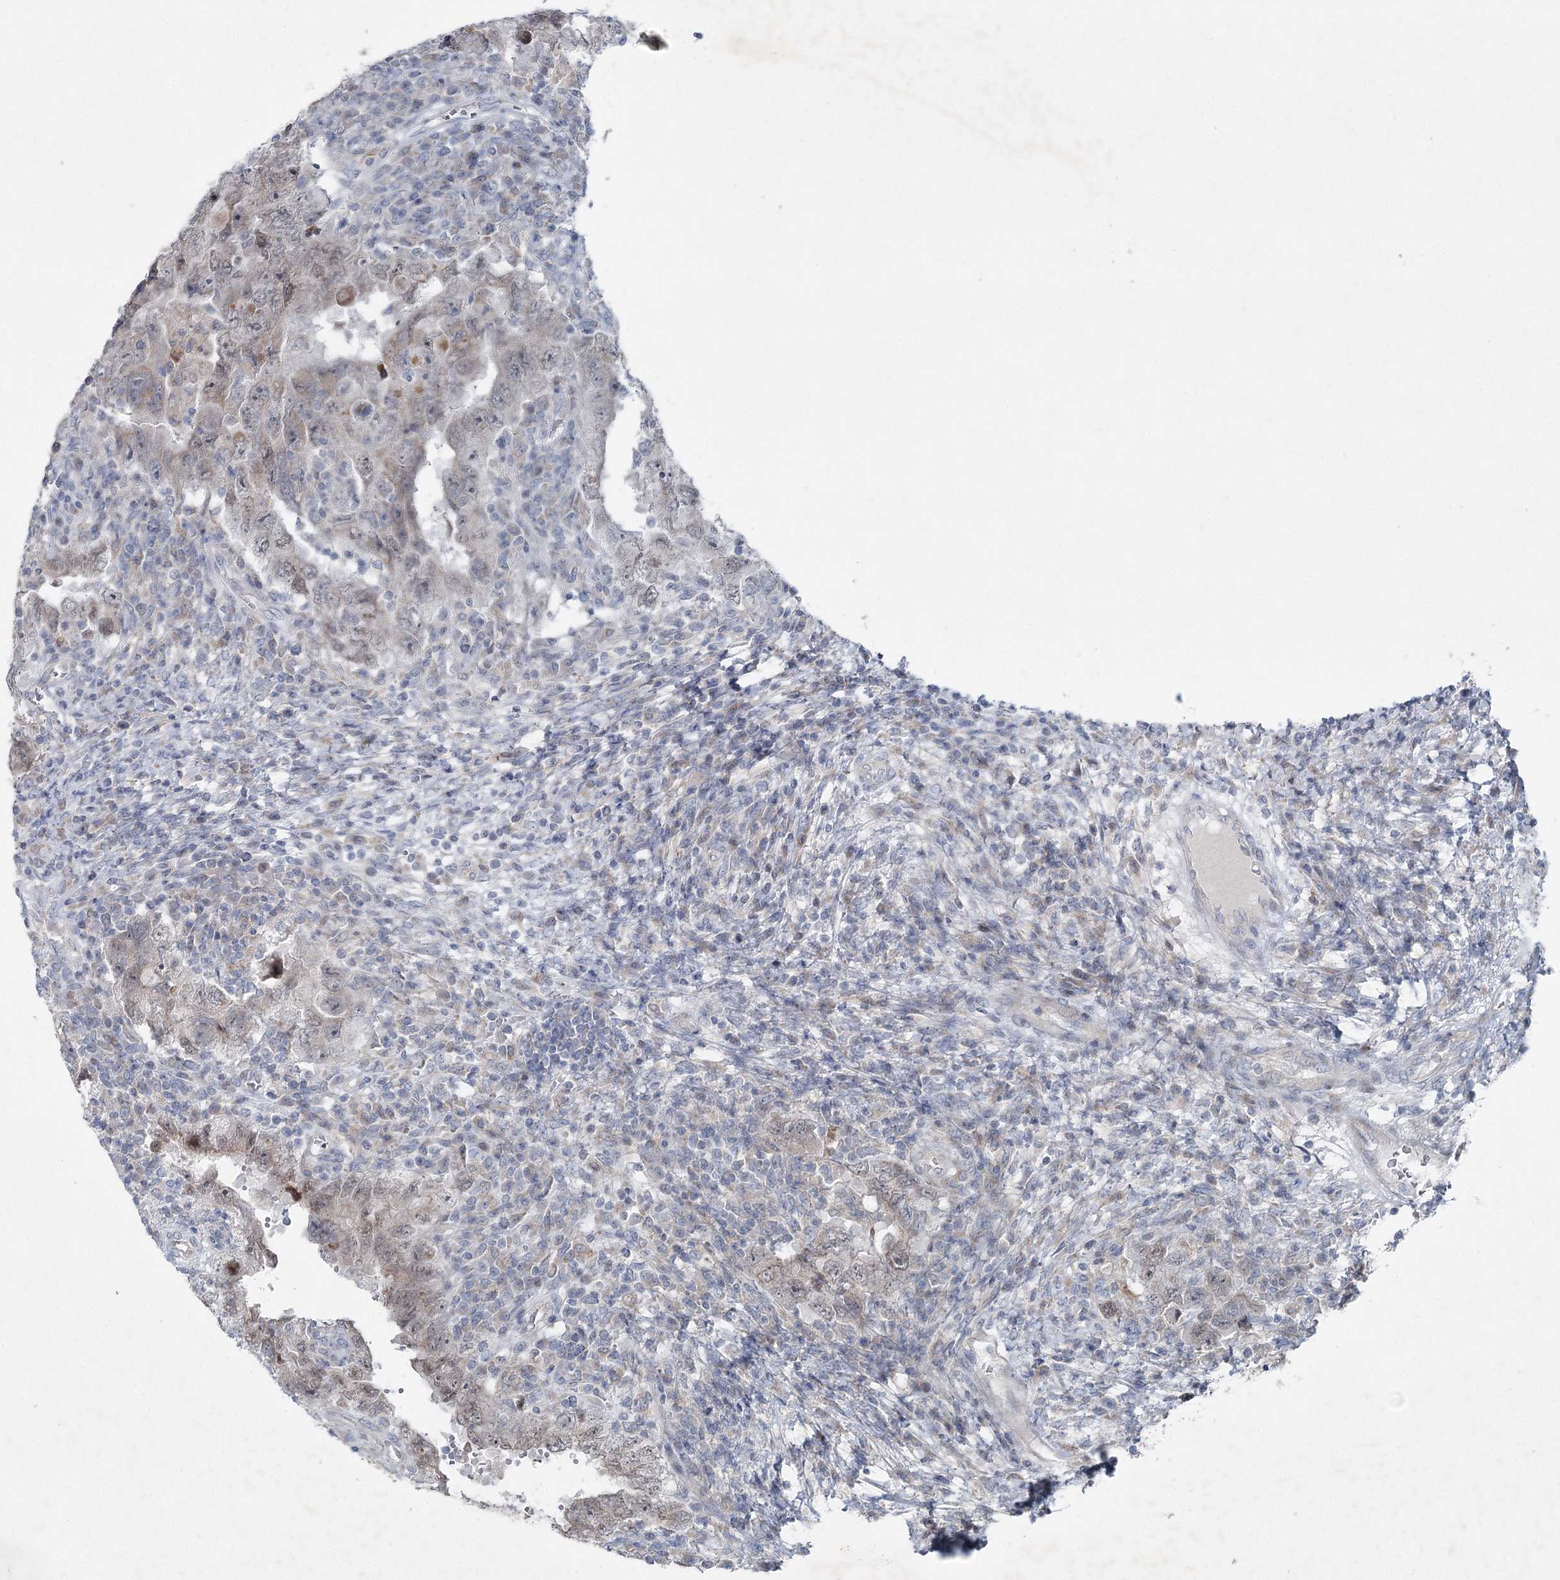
{"staining": {"intensity": "weak", "quantity": "<25%", "location": "nuclear"}, "tissue": "testis cancer", "cell_type": "Tumor cells", "image_type": "cancer", "snomed": [{"axis": "morphology", "description": "Carcinoma, Embryonal, NOS"}, {"axis": "topography", "description": "Testis"}], "caption": "Human testis cancer stained for a protein using immunohistochemistry (IHC) shows no expression in tumor cells.", "gene": "PLA2G12A", "patient": {"sex": "male", "age": 26}}